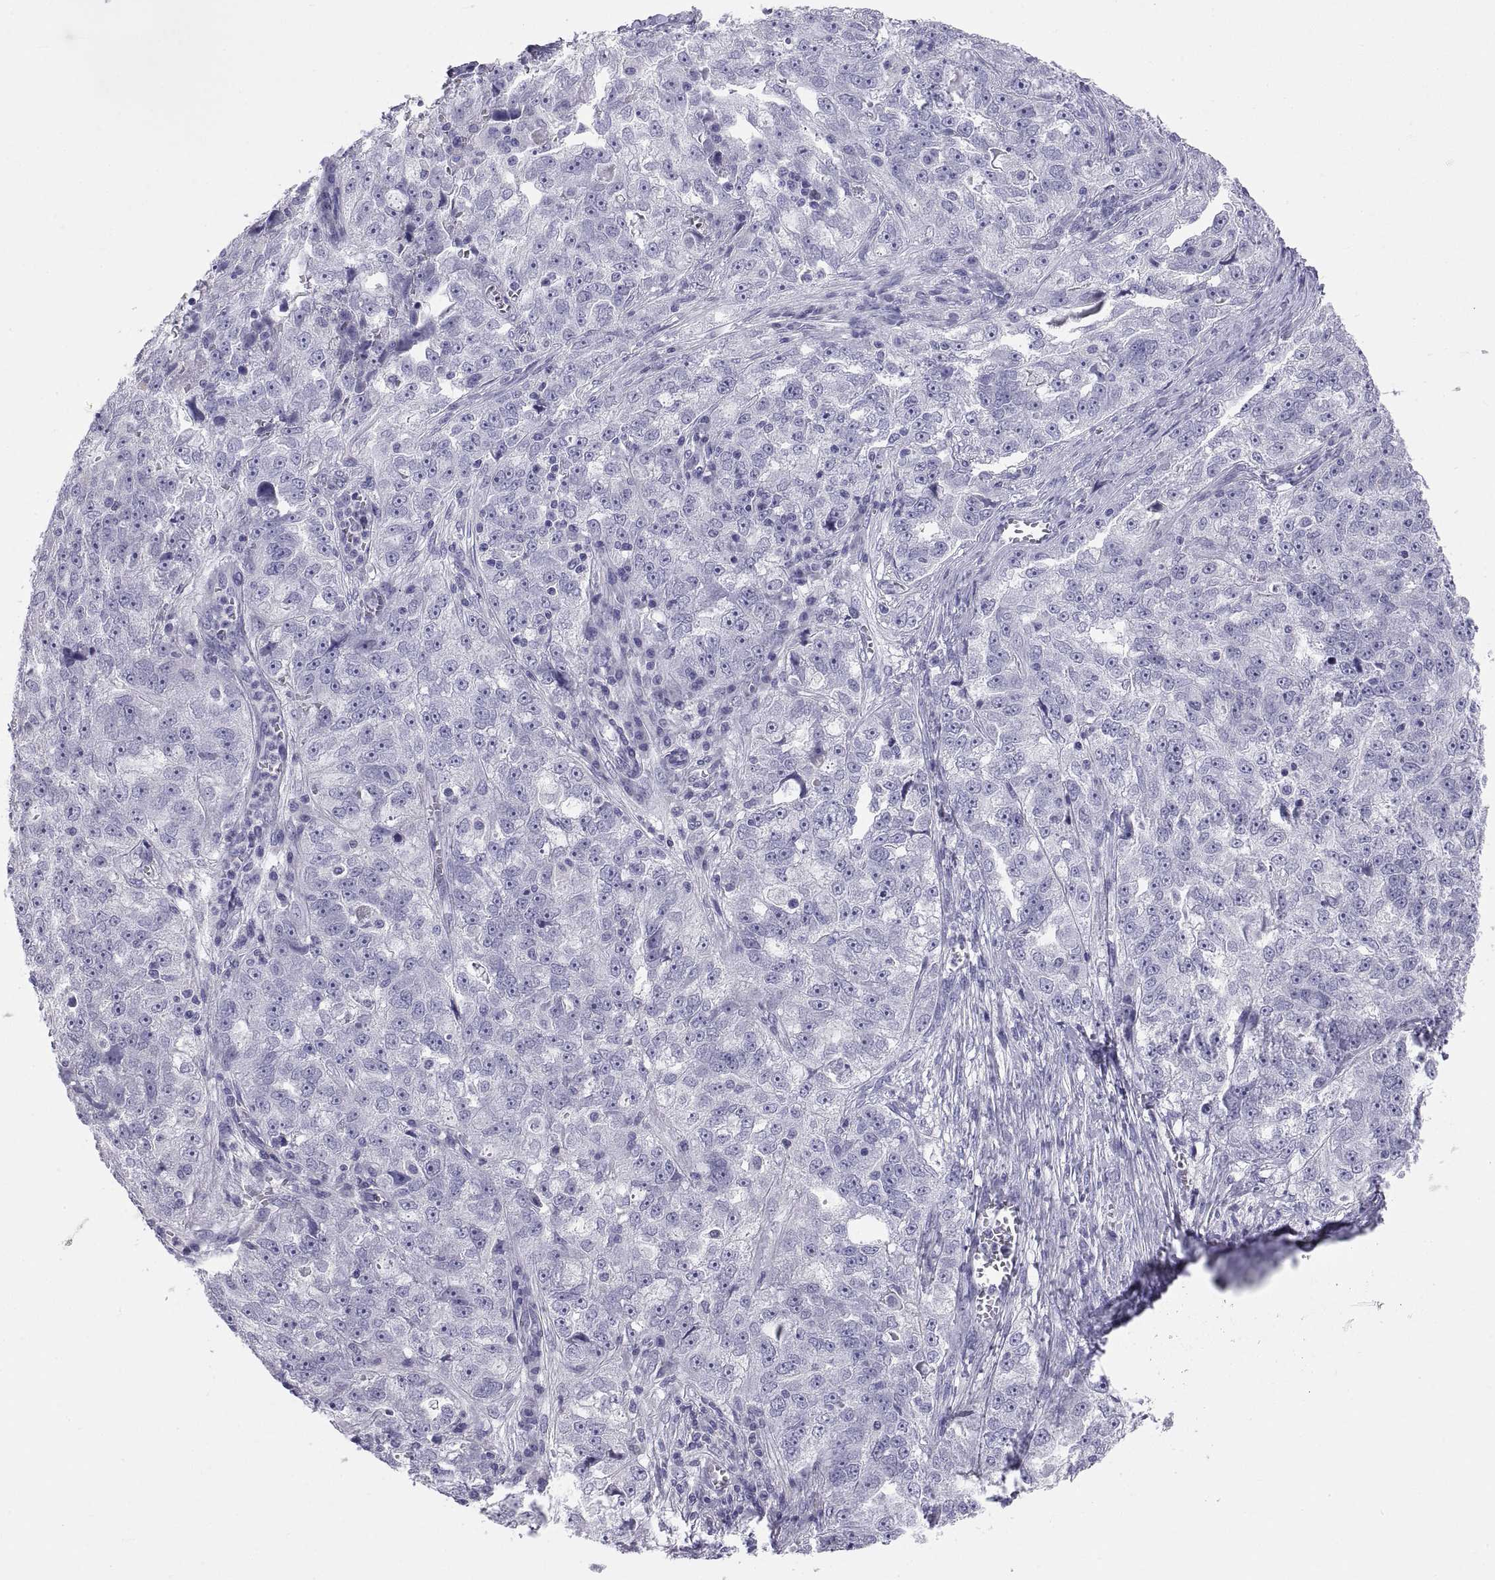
{"staining": {"intensity": "negative", "quantity": "none", "location": "none"}, "tissue": "ovarian cancer", "cell_type": "Tumor cells", "image_type": "cancer", "snomed": [{"axis": "morphology", "description": "Cystadenocarcinoma, serous, NOS"}, {"axis": "topography", "description": "Ovary"}], "caption": "IHC of human ovarian serous cystadenocarcinoma demonstrates no staining in tumor cells. The staining was performed using DAB (3,3'-diaminobenzidine) to visualize the protein expression in brown, while the nuclei were stained in blue with hematoxylin (Magnification: 20x).", "gene": "TEX13A", "patient": {"sex": "female", "age": 51}}